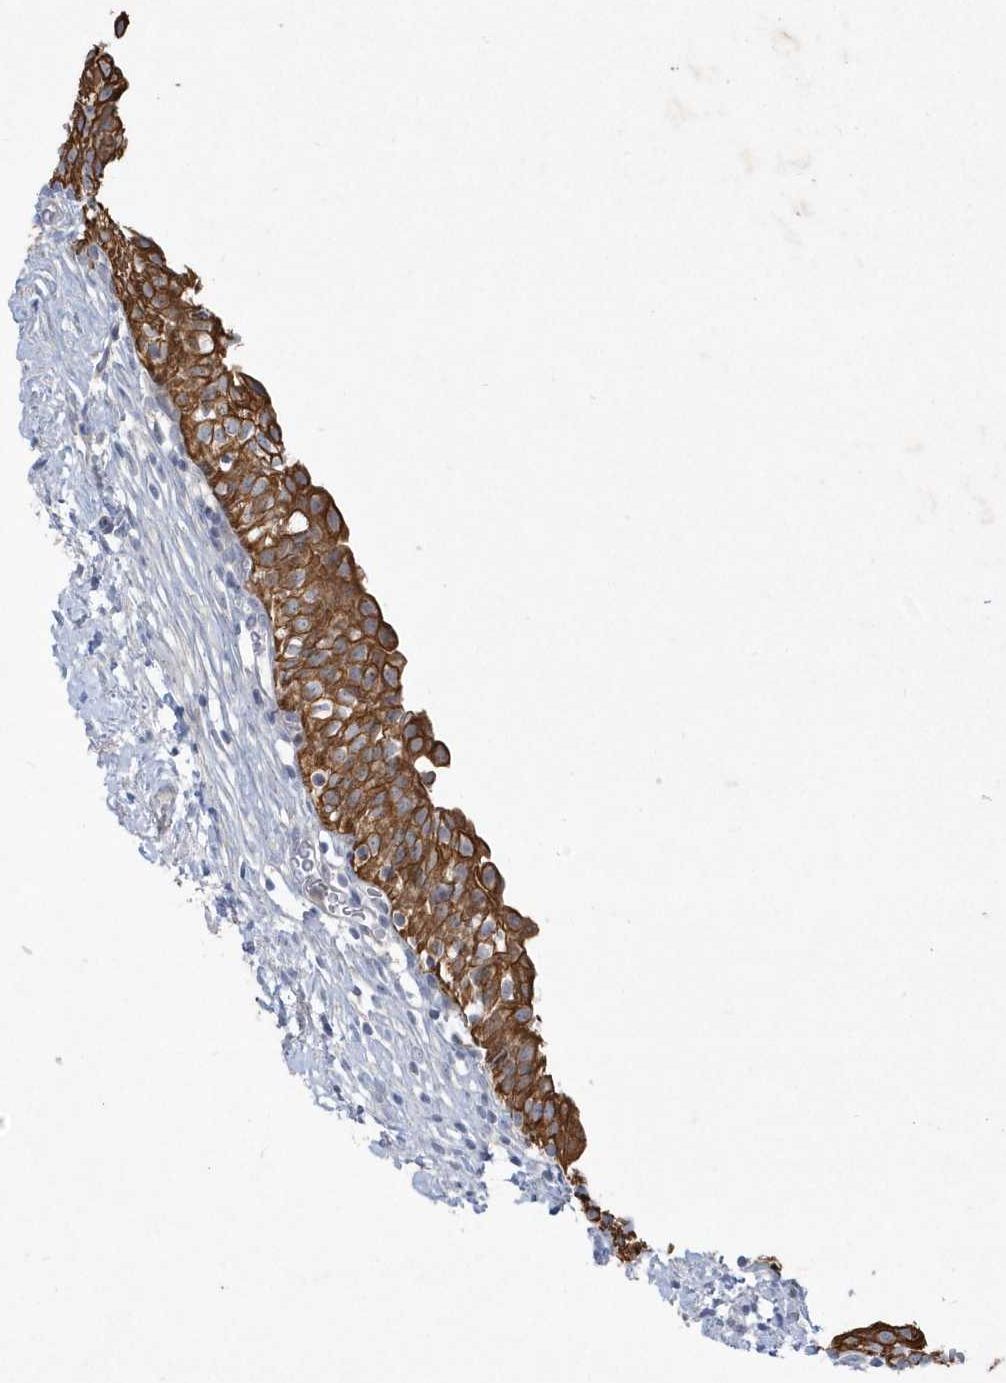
{"staining": {"intensity": "strong", "quantity": ">75%", "location": "cytoplasmic/membranous"}, "tissue": "urinary bladder", "cell_type": "Urothelial cells", "image_type": "normal", "snomed": [{"axis": "morphology", "description": "Normal tissue, NOS"}, {"axis": "topography", "description": "Urinary bladder"}], "caption": "Strong cytoplasmic/membranous staining for a protein is present in approximately >75% of urothelial cells of benign urinary bladder using IHC.", "gene": "LARS1", "patient": {"sex": "male", "age": 55}}